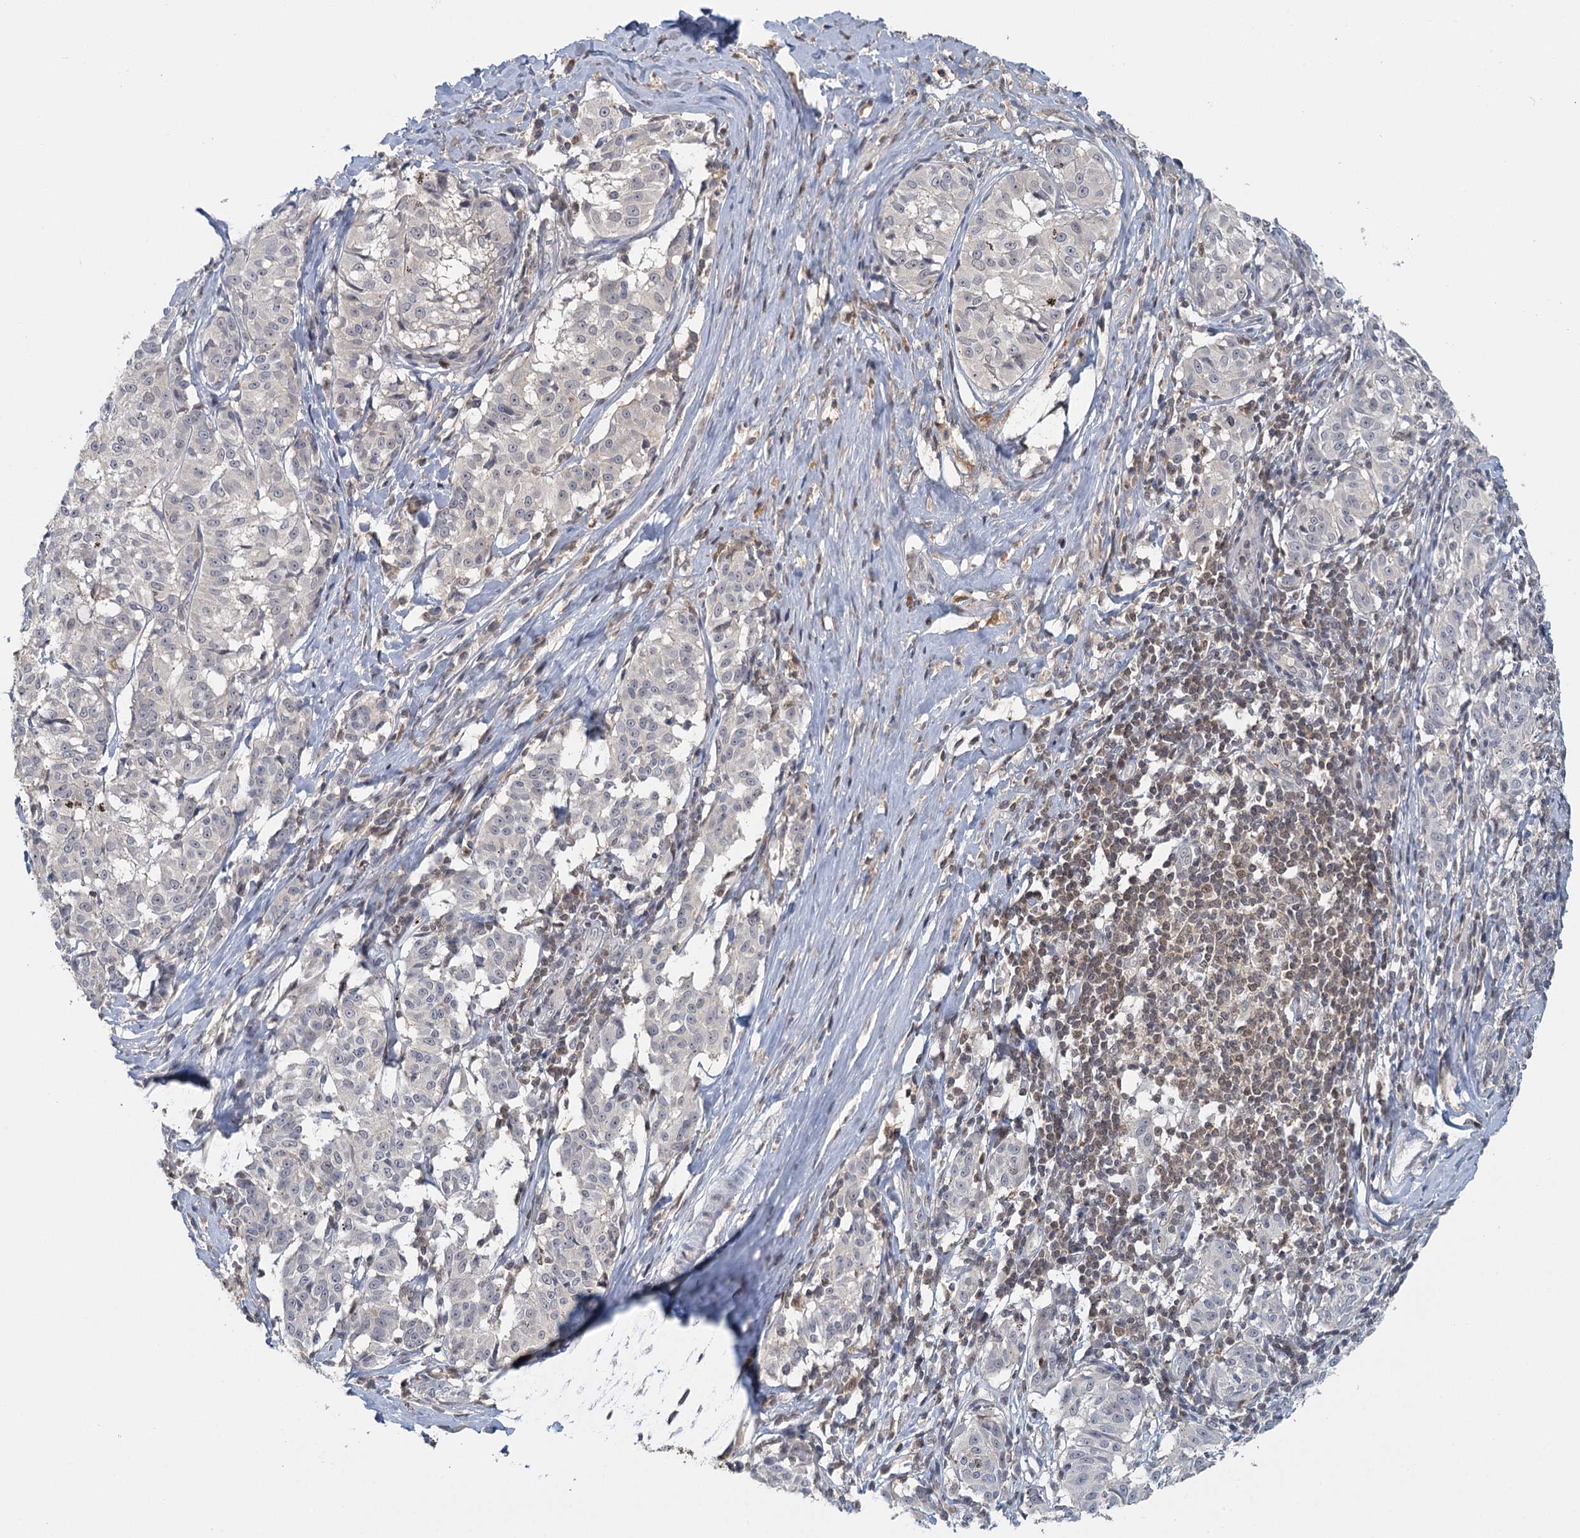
{"staining": {"intensity": "negative", "quantity": "none", "location": "none"}, "tissue": "melanoma", "cell_type": "Tumor cells", "image_type": "cancer", "snomed": [{"axis": "morphology", "description": "Malignant melanoma, NOS"}, {"axis": "topography", "description": "Skin"}], "caption": "High power microscopy histopathology image of an immunohistochemistry micrograph of melanoma, revealing no significant staining in tumor cells.", "gene": "GPATCH11", "patient": {"sex": "female", "age": 72}}